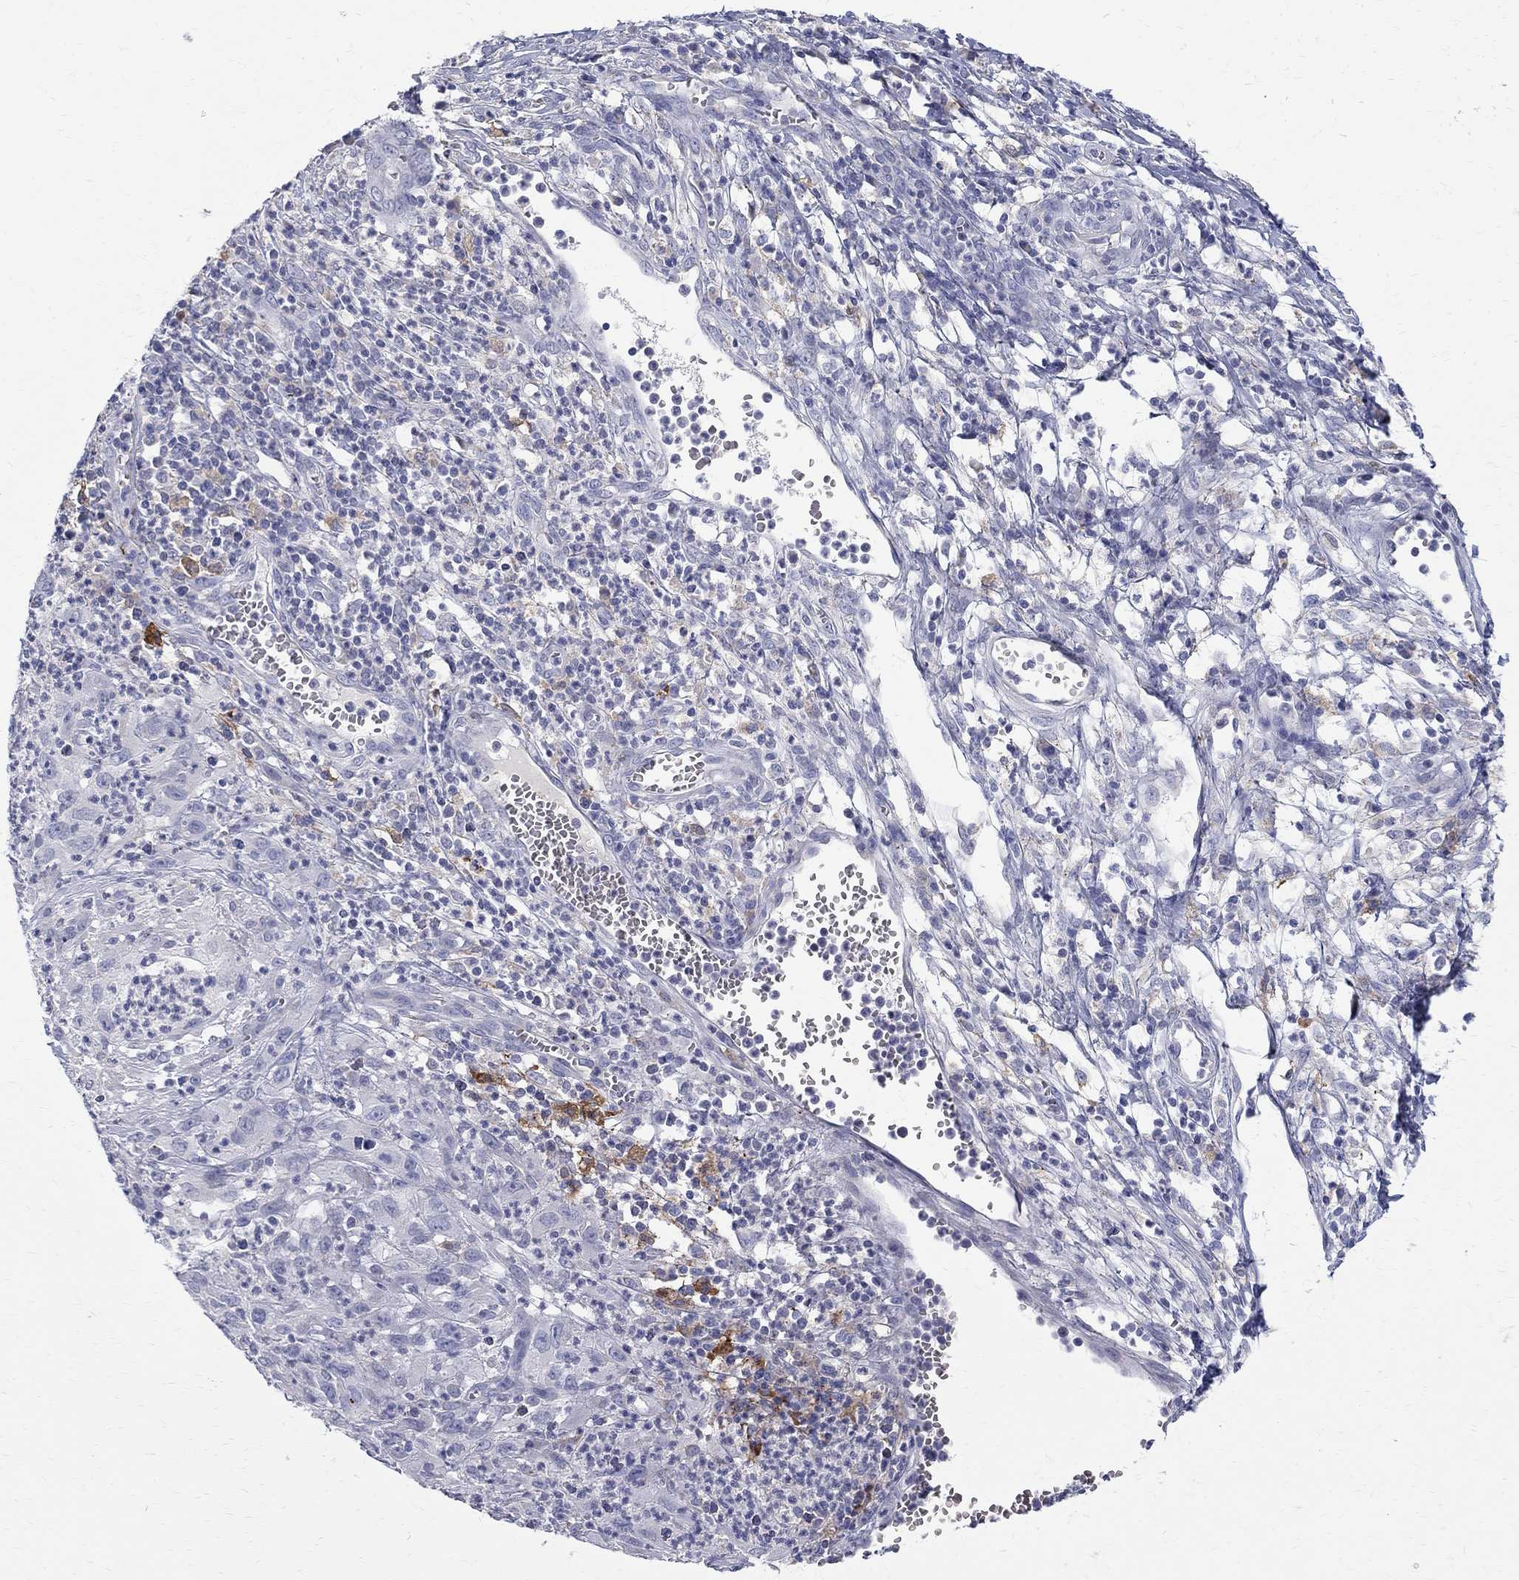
{"staining": {"intensity": "negative", "quantity": "none", "location": "none"}, "tissue": "cervical cancer", "cell_type": "Tumor cells", "image_type": "cancer", "snomed": [{"axis": "morphology", "description": "Squamous cell carcinoma, NOS"}, {"axis": "topography", "description": "Cervix"}], "caption": "Tumor cells show no significant expression in squamous cell carcinoma (cervical).", "gene": "AGER", "patient": {"sex": "female", "age": 32}}